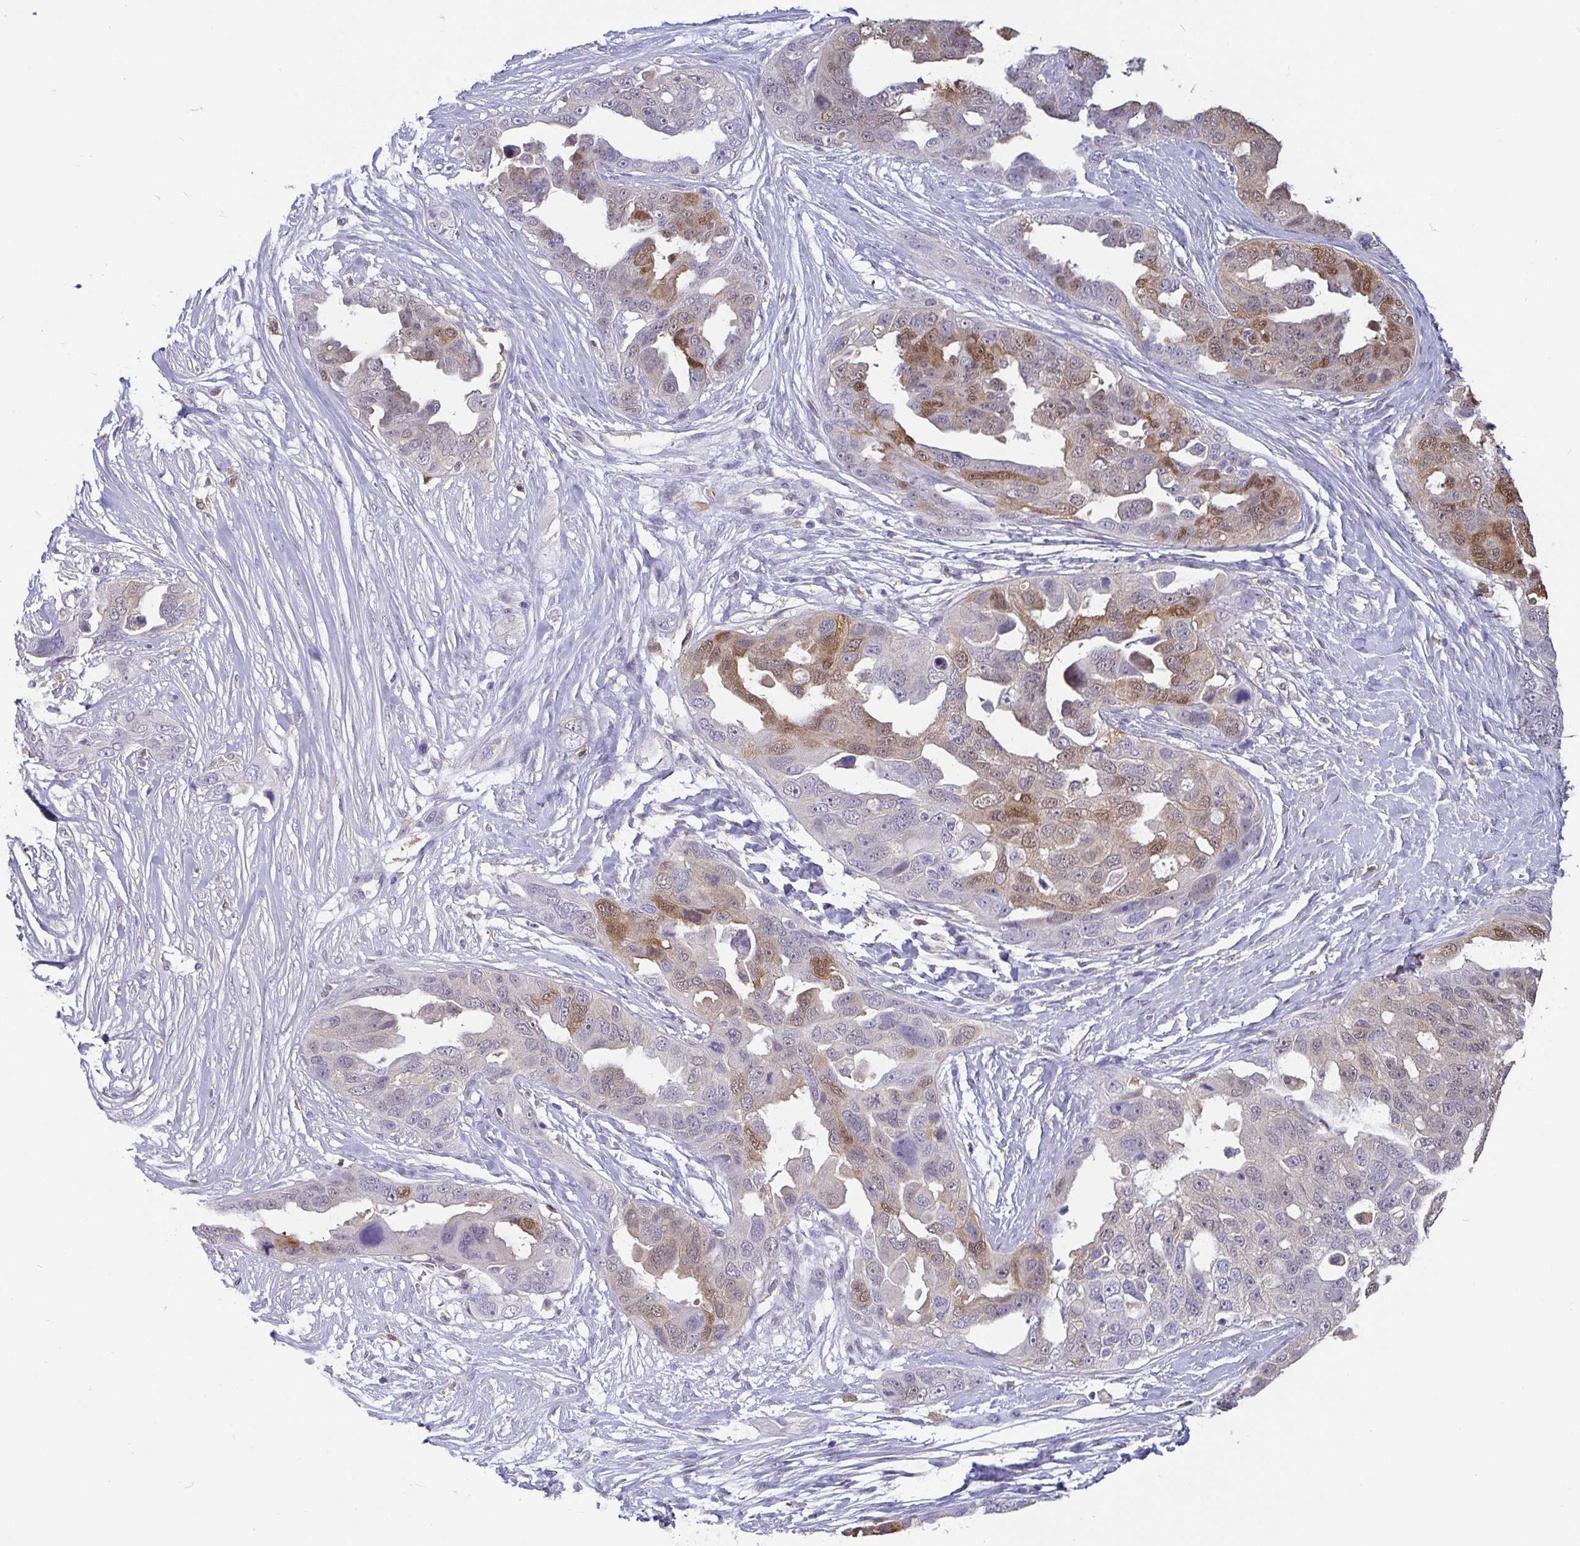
{"staining": {"intensity": "moderate", "quantity": "<25%", "location": "cytoplasmic/membranous,nuclear"}, "tissue": "ovarian cancer", "cell_type": "Tumor cells", "image_type": "cancer", "snomed": [{"axis": "morphology", "description": "Carcinoma, endometroid"}, {"axis": "topography", "description": "Ovary"}], "caption": "This micrograph exhibits IHC staining of human ovarian cancer (endometroid carcinoma), with low moderate cytoplasmic/membranous and nuclear positivity in about <25% of tumor cells.", "gene": "IDH1", "patient": {"sex": "female", "age": 70}}